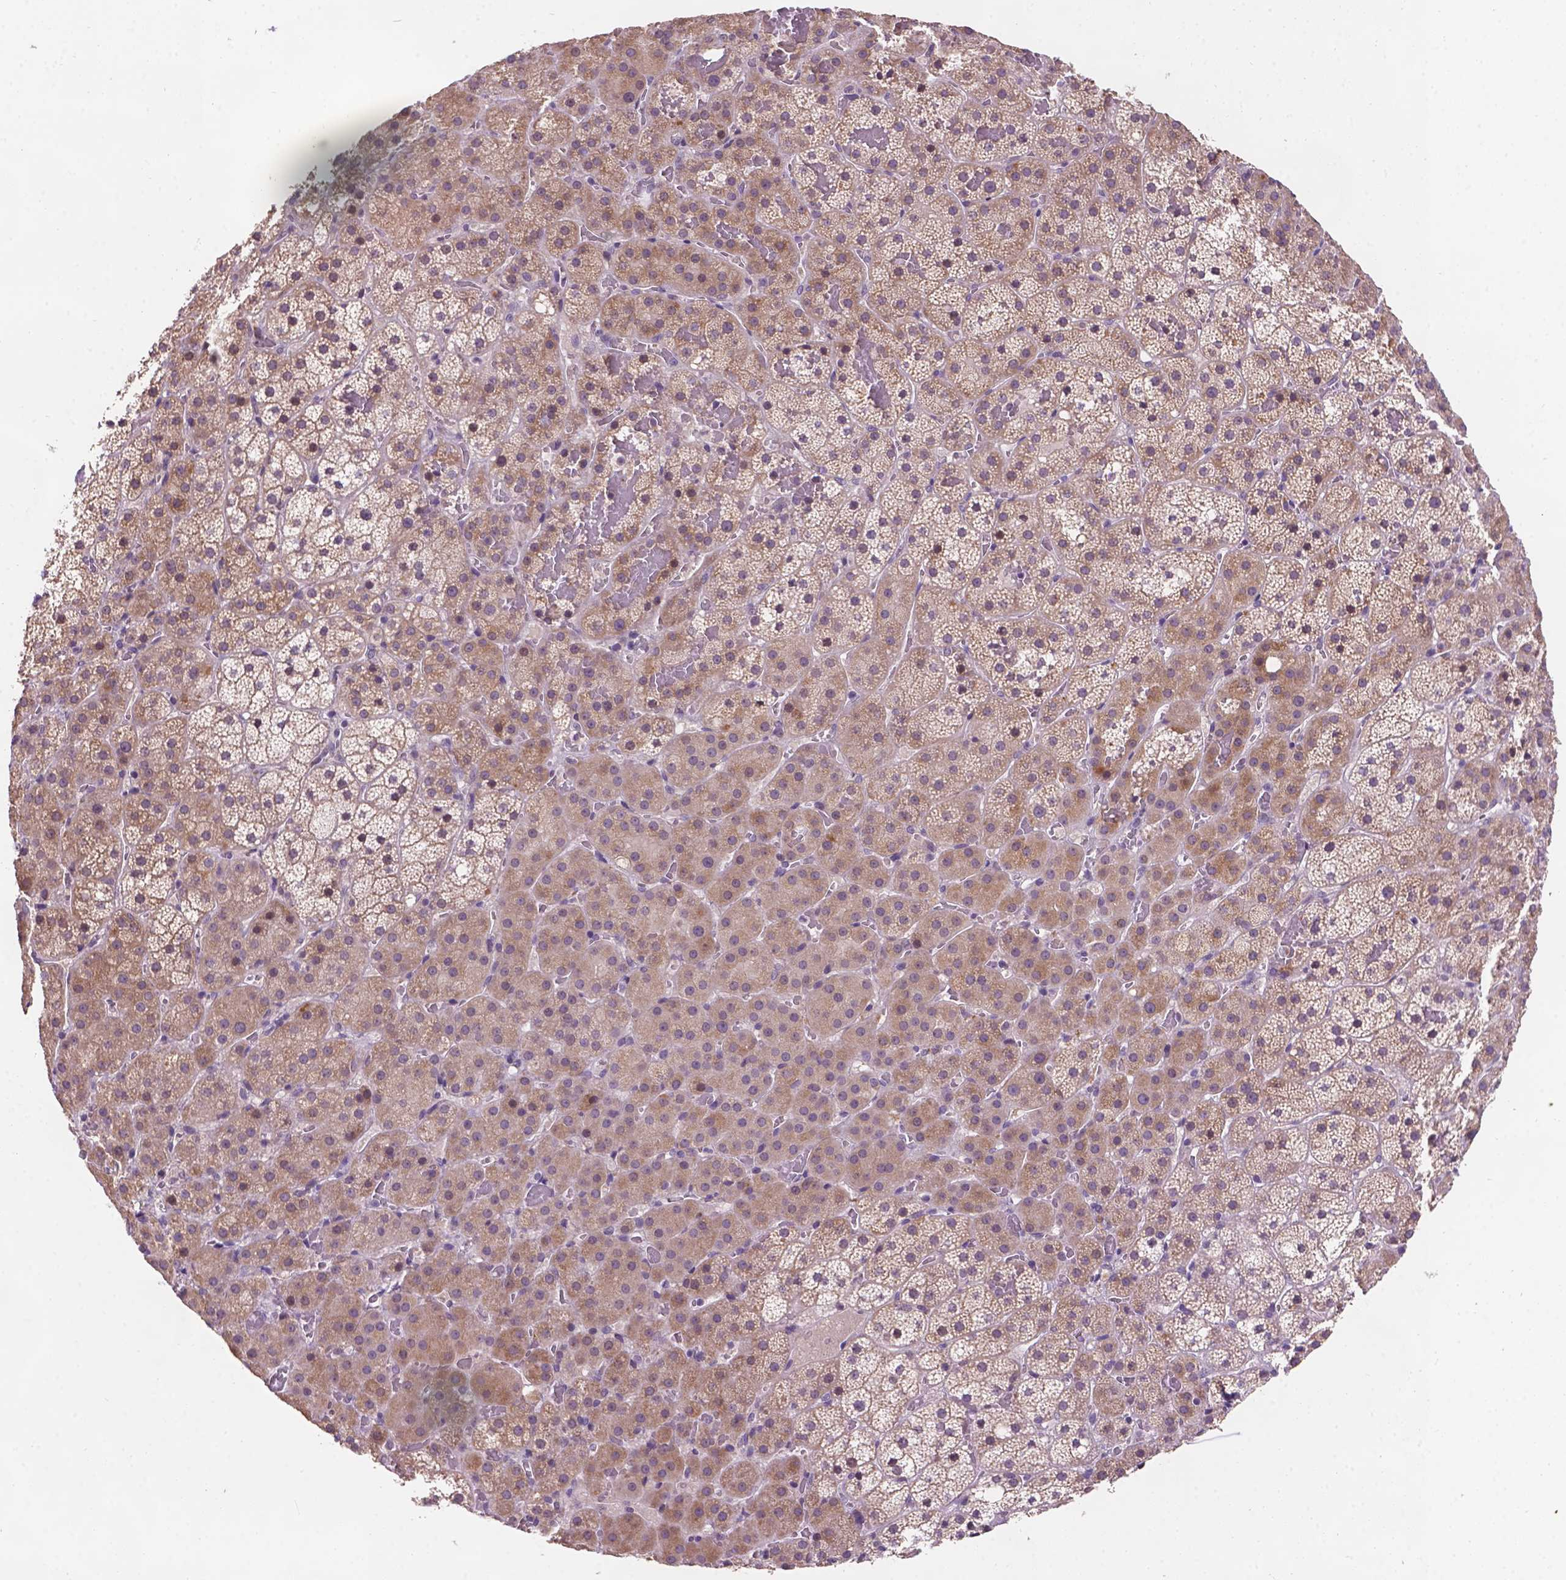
{"staining": {"intensity": "weak", "quantity": "25%-75%", "location": "cytoplasmic/membranous,nuclear"}, "tissue": "adrenal gland", "cell_type": "Glandular cells", "image_type": "normal", "snomed": [{"axis": "morphology", "description": "Normal tissue, NOS"}, {"axis": "topography", "description": "Adrenal gland"}], "caption": "High-magnification brightfield microscopy of unremarkable adrenal gland stained with DAB (brown) and counterstained with hematoxylin (blue). glandular cells exhibit weak cytoplasmic/membranous,nuclear expression is appreciated in approximately25%-75% of cells. (DAB (3,3'-diaminobenzidine) = brown stain, brightfield microscopy at high magnification).", "gene": "GXYLT2", "patient": {"sex": "male", "age": 53}}